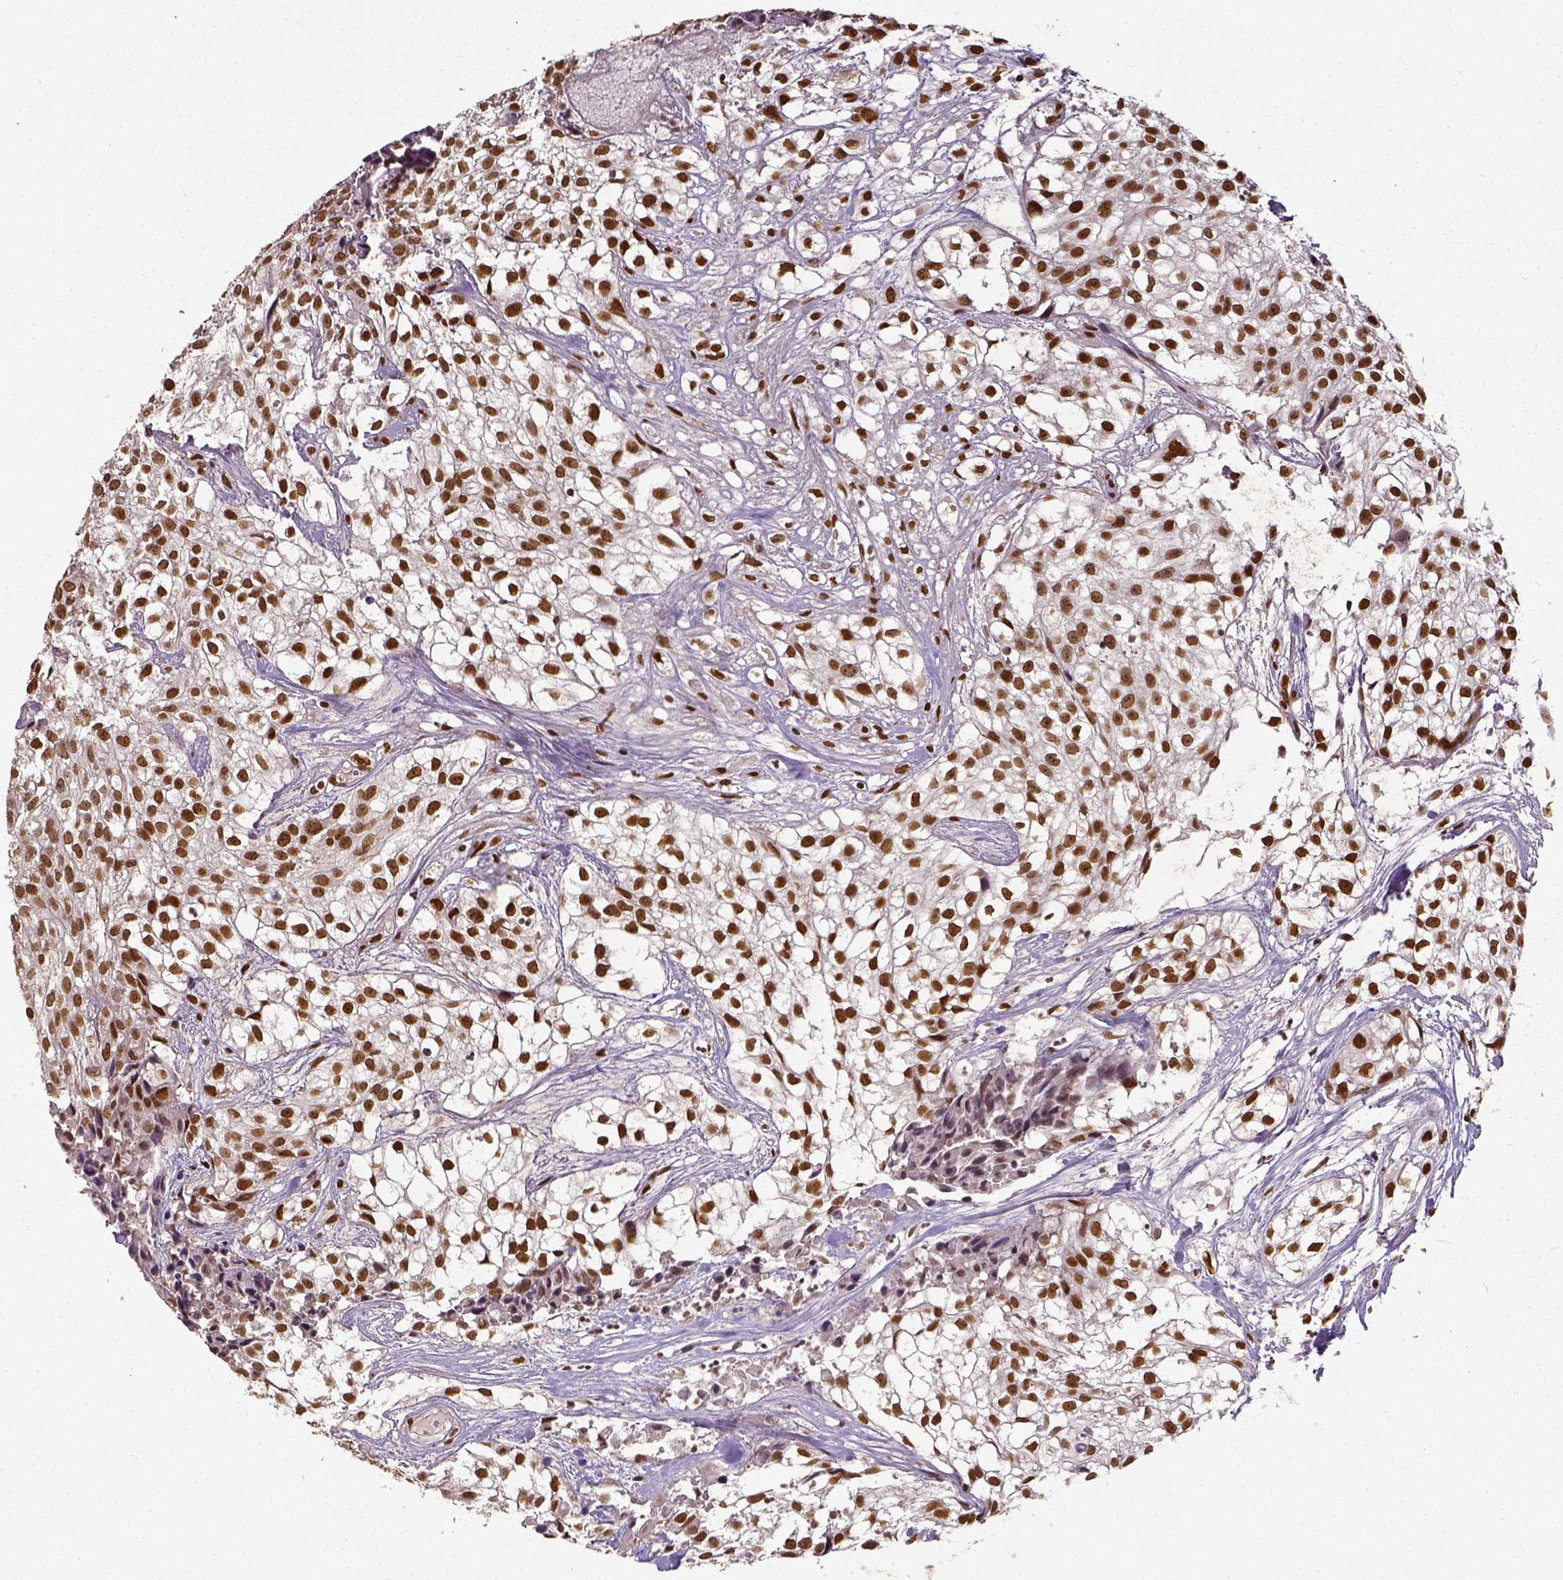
{"staining": {"intensity": "strong", "quantity": ">75%", "location": "nuclear"}, "tissue": "urothelial cancer", "cell_type": "Tumor cells", "image_type": "cancer", "snomed": [{"axis": "morphology", "description": "Urothelial carcinoma, High grade"}, {"axis": "topography", "description": "Urinary bladder"}], "caption": "Immunohistochemical staining of human high-grade urothelial carcinoma demonstrates high levels of strong nuclear positivity in approximately >75% of tumor cells.", "gene": "ATRX", "patient": {"sex": "male", "age": 56}}